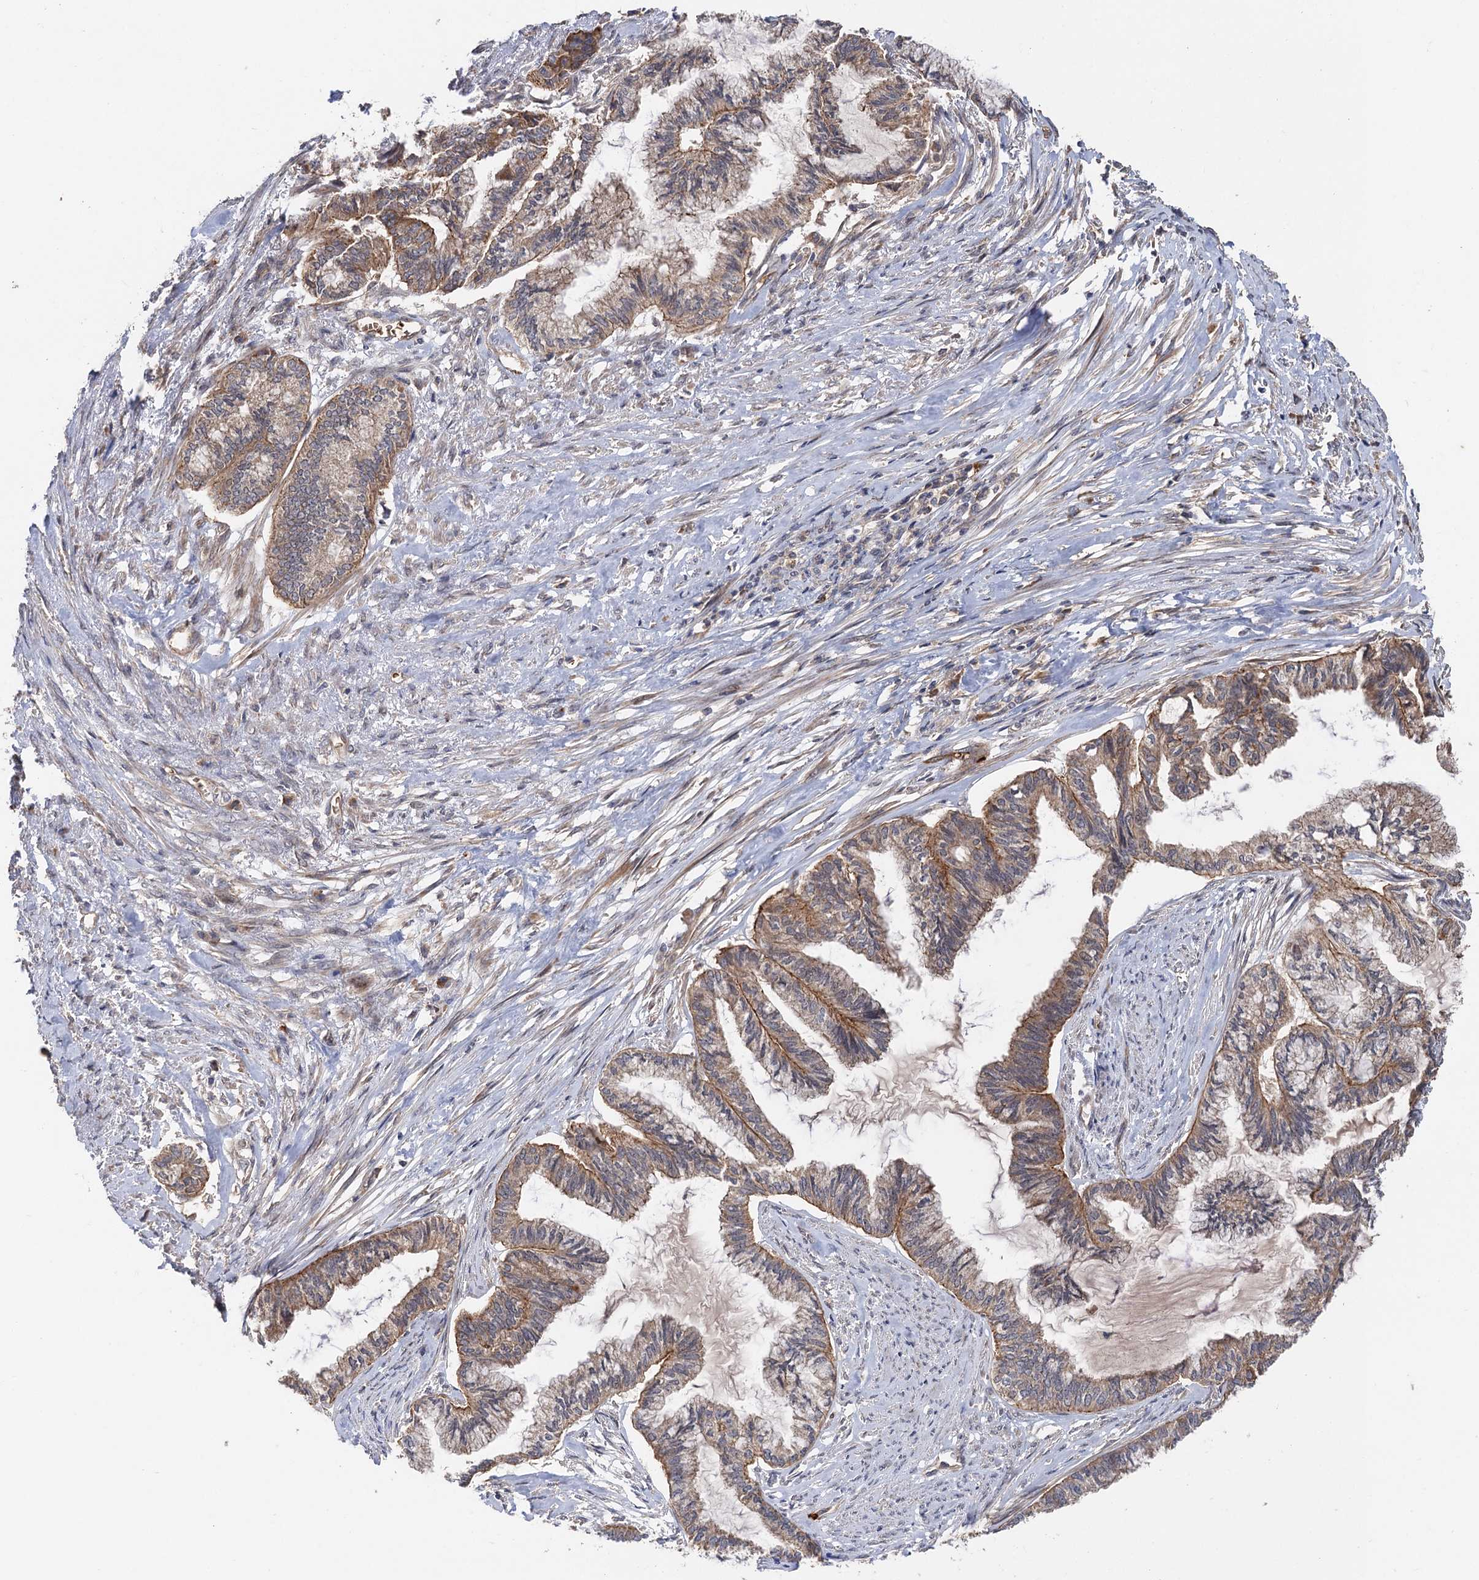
{"staining": {"intensity": "weak", "quantity": ">75%", "location": "cytoplasmic/membranous"}, "tissue": "endometrial cancer", "cell_type": "Tumor cells", "image_type": "cancer", "snomed": [{"axis": "morphology", "description": "Adenocarcinoma, NOS"}, {"axis": "topography", "description": "Endometrium"}], "caption": "Protein expression analysis of endometrial cancer reveals weak cytoplasmic/membranous expression in about >75% of tumor cells.", "gene": "SNX32", "patient": {"sex": "female", "age": 86}}